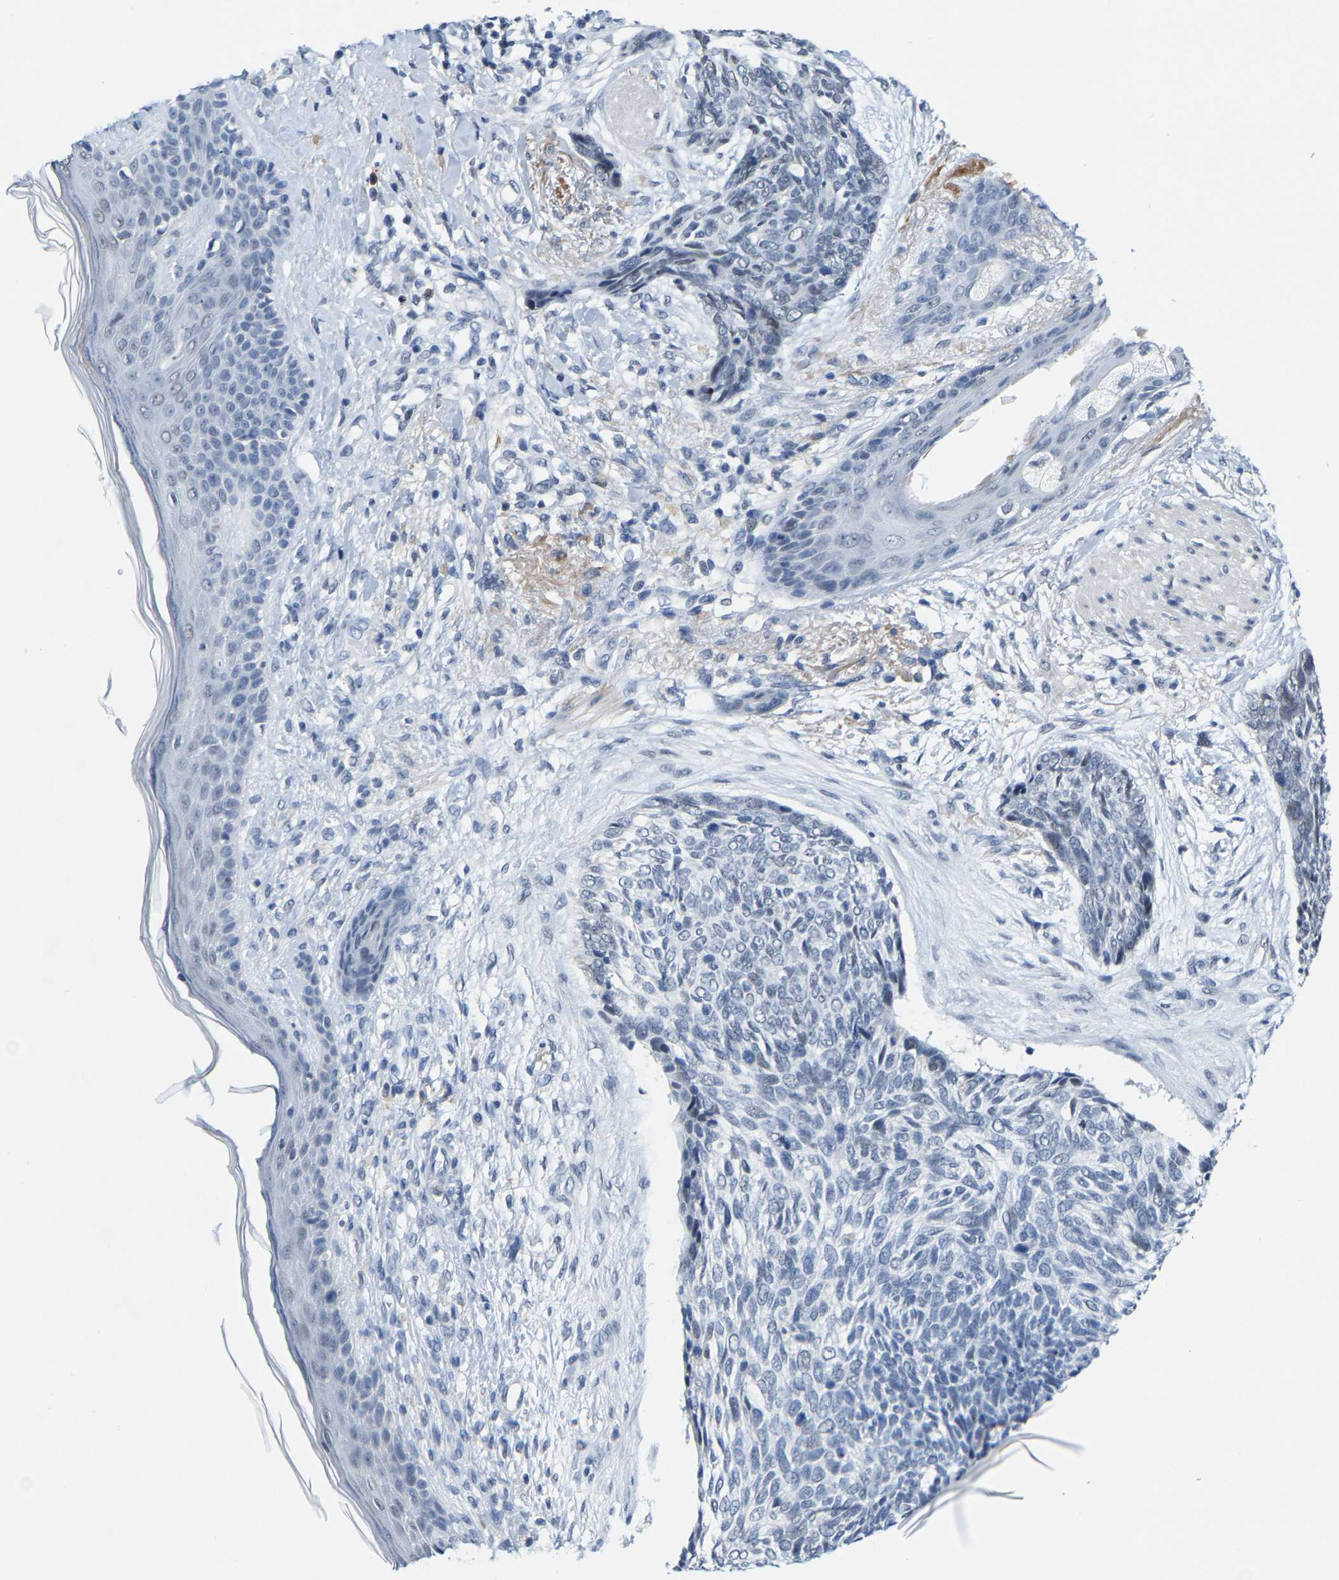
{"staining": {"intensity": "negative", "quantity": "none", "location": "none"}, "tissue": "skin cancer", "cell_type": "Tumor cells", "image_type": "cancer", "snomed": [{"axis": "morphology", "description": "Basal cell carcinoma"}, {"axis": "topography", "description": "Skin"}], "caption": "Basal cell carcinoma (skin) stained for a protein using immunohistochemistry (IHC) reveals no positivity tumor cells.", "gene": "SETD1B", "patient": {"sex": "female", "age": 84}}